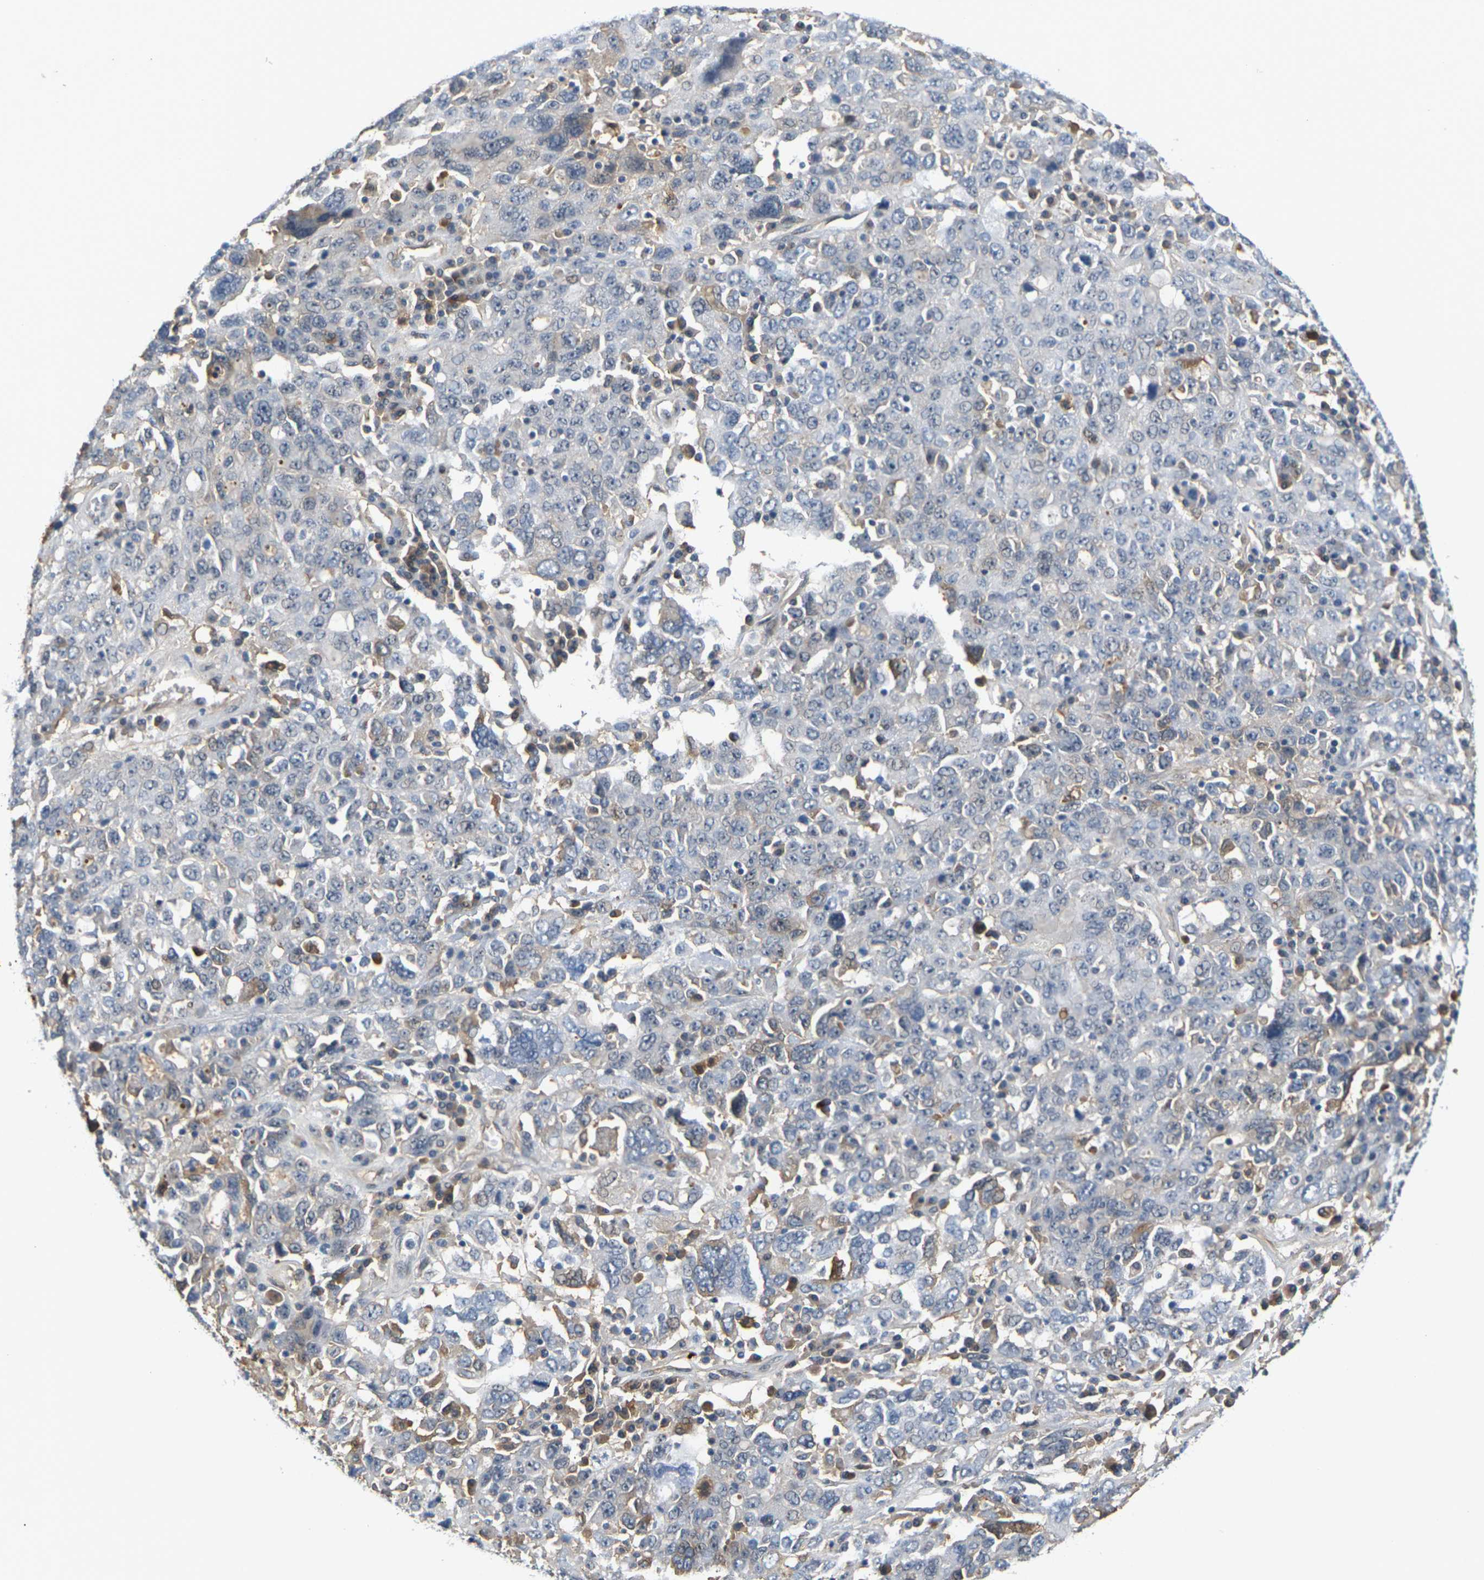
{"staining": {"intensity": "weak", "quantity": "<25%", "location": "cytoplasmic/membranous"}, "tissue": "ovarian cancer", "cell_type": "Tumor cells", "image_type": "cancer", "snomed": [{"axis": "morphology", "description": "Carcinoma, endometroid"}, {"axis": "topography", "description": "Ovary"}], "caption": "Tumor cells show no significant staining in ovarian cancer. (DAB immunohistochemistry visualized using brightfield microscopy, high magnification).", "gene": "PKP2", "patient": {"sex": "female", "age": 62}}